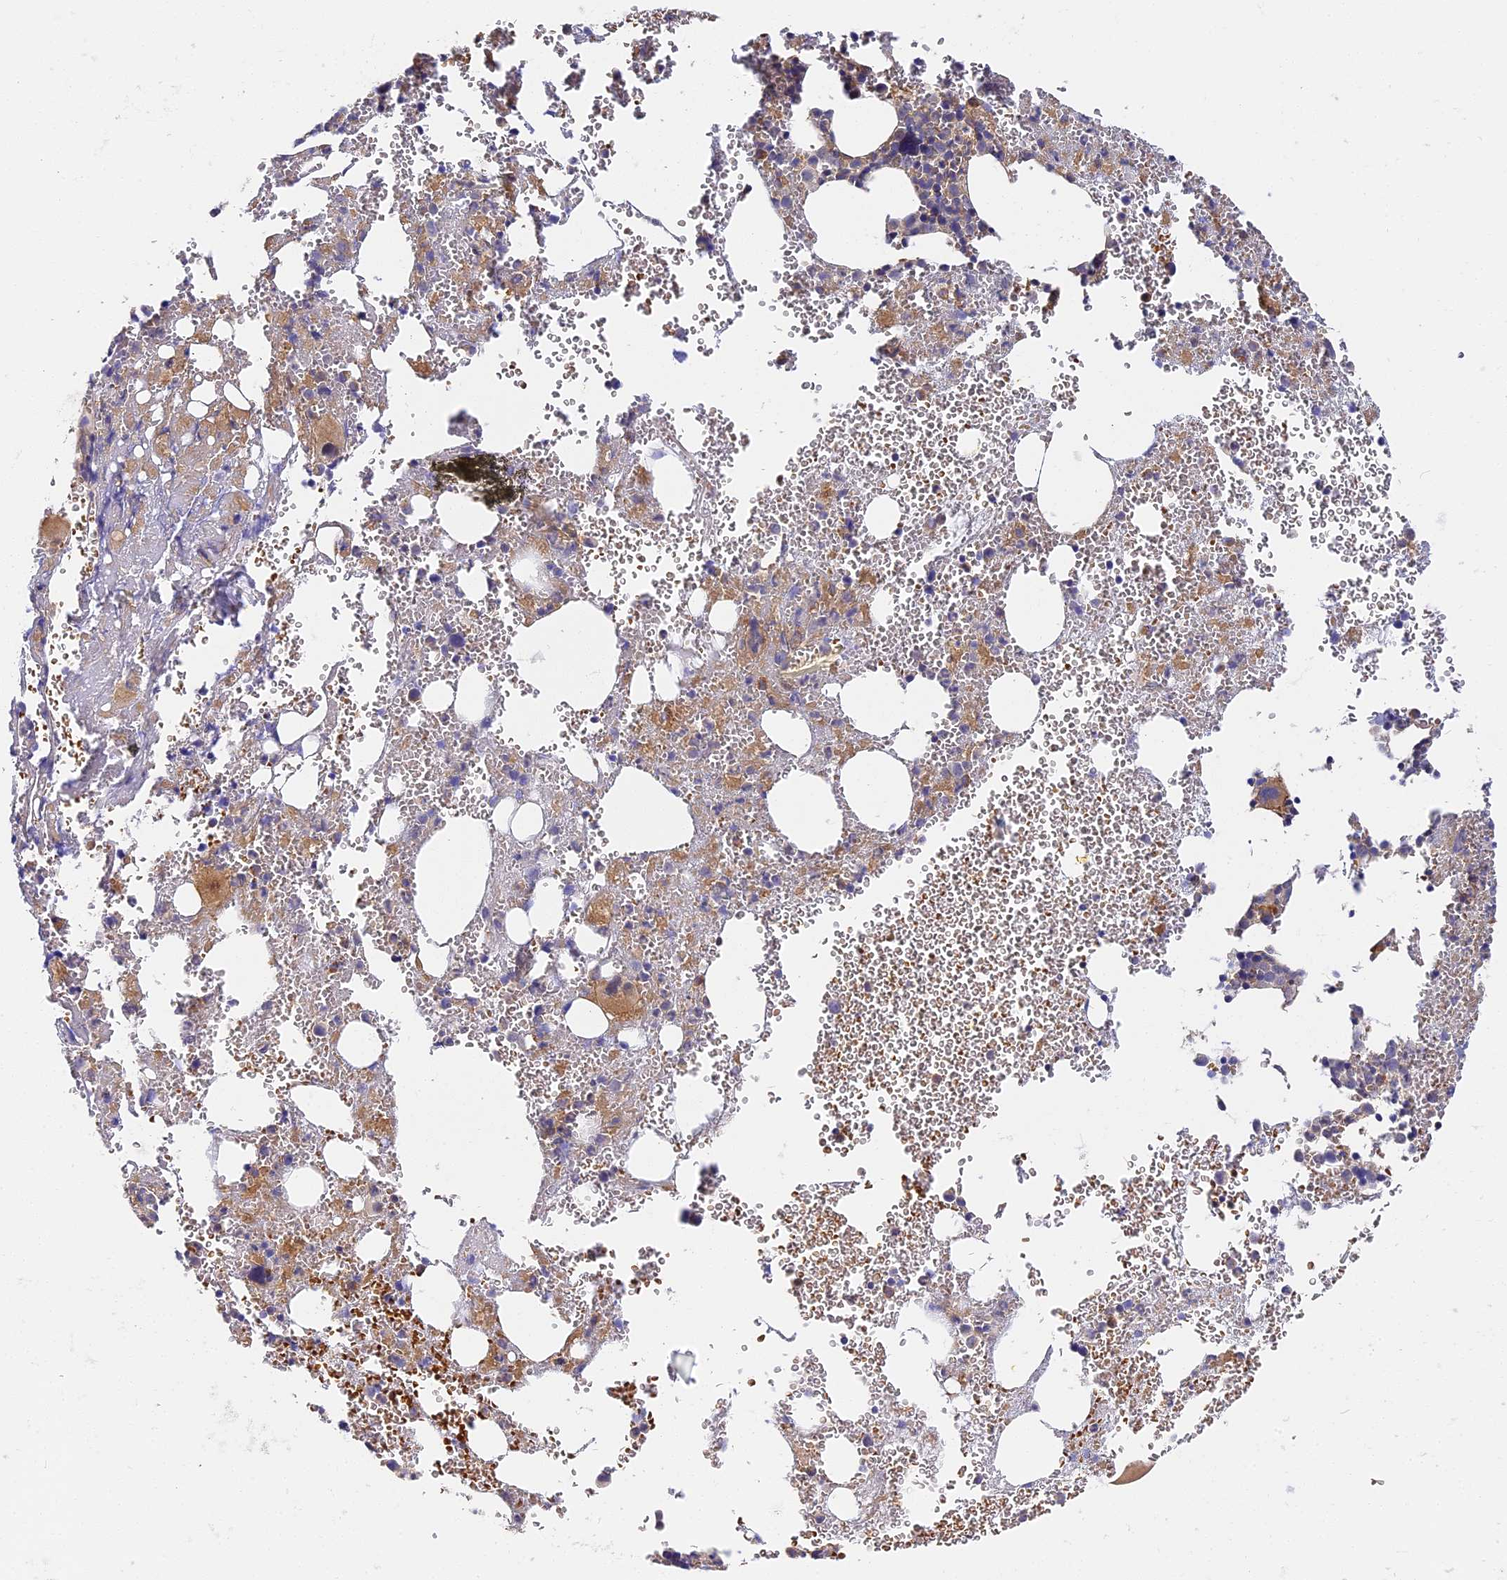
{"staining": {"intensity": "moderate", "quantity": "<25%", "location": "cytoplasmic/membranous"}, "tissue": "bone marrow", "cell_type": "Hematopoietic cells", "image_type": "normal", "snomed": [{"axis": "morphology", "description": "Normal tissue, NOS"}, {"axis": "topography", "description": "Bone marrow"}], "caption": "Approximately <25% of hematopoietic cells in unremarkable bone marrow demonstrate moderate cytoplasmic/membranous protein staining as visualized by brown immunohistochemical staining.", "gene": "MISP3", "patient": {"sex": "male", "age": 61}}